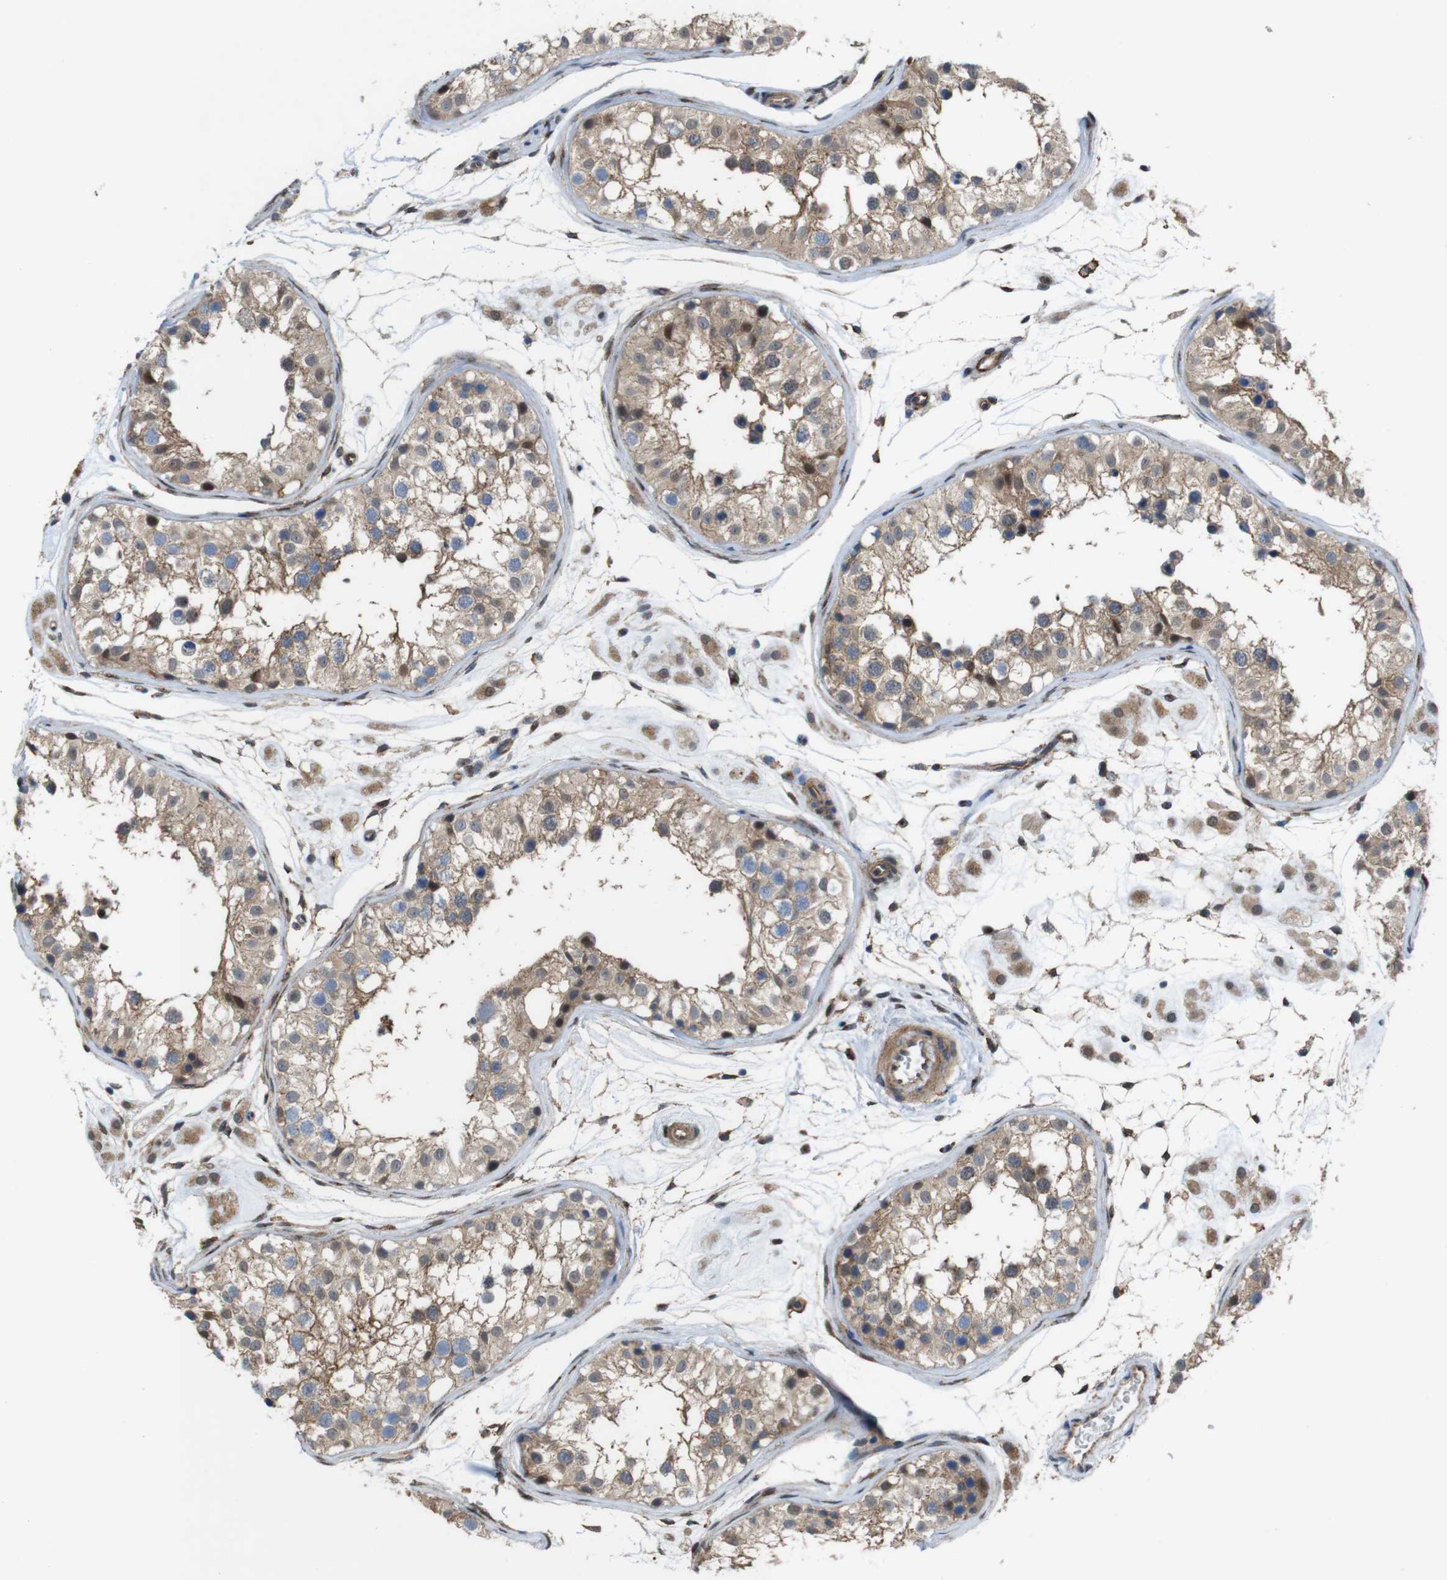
{"staining": {"intensity": "weak", "quantity": ">75%", "location": "cytoplasmic/membranous,nuclear"}, "tissue": "testis", "cell_type": "Cells in seminiferous ducts", "image_type": "normal", "snomed": [{"axis": "morphology", "description": "Normal tissue, NOS"}, {"axis": "morphology", "description": "Adenocarcinoma, metastatic, NOS"}, {"axis": "topography", "description": "Testis"}], "caption": "Immunohistochemical staining of normal testis shows low levels of weak cytoplasmic/membranous,nuclear staining in approximately >75% of cells in seminiferous ducts.", "gene": "PTGER4", "patient": {"sex": "male", "age": 26}}